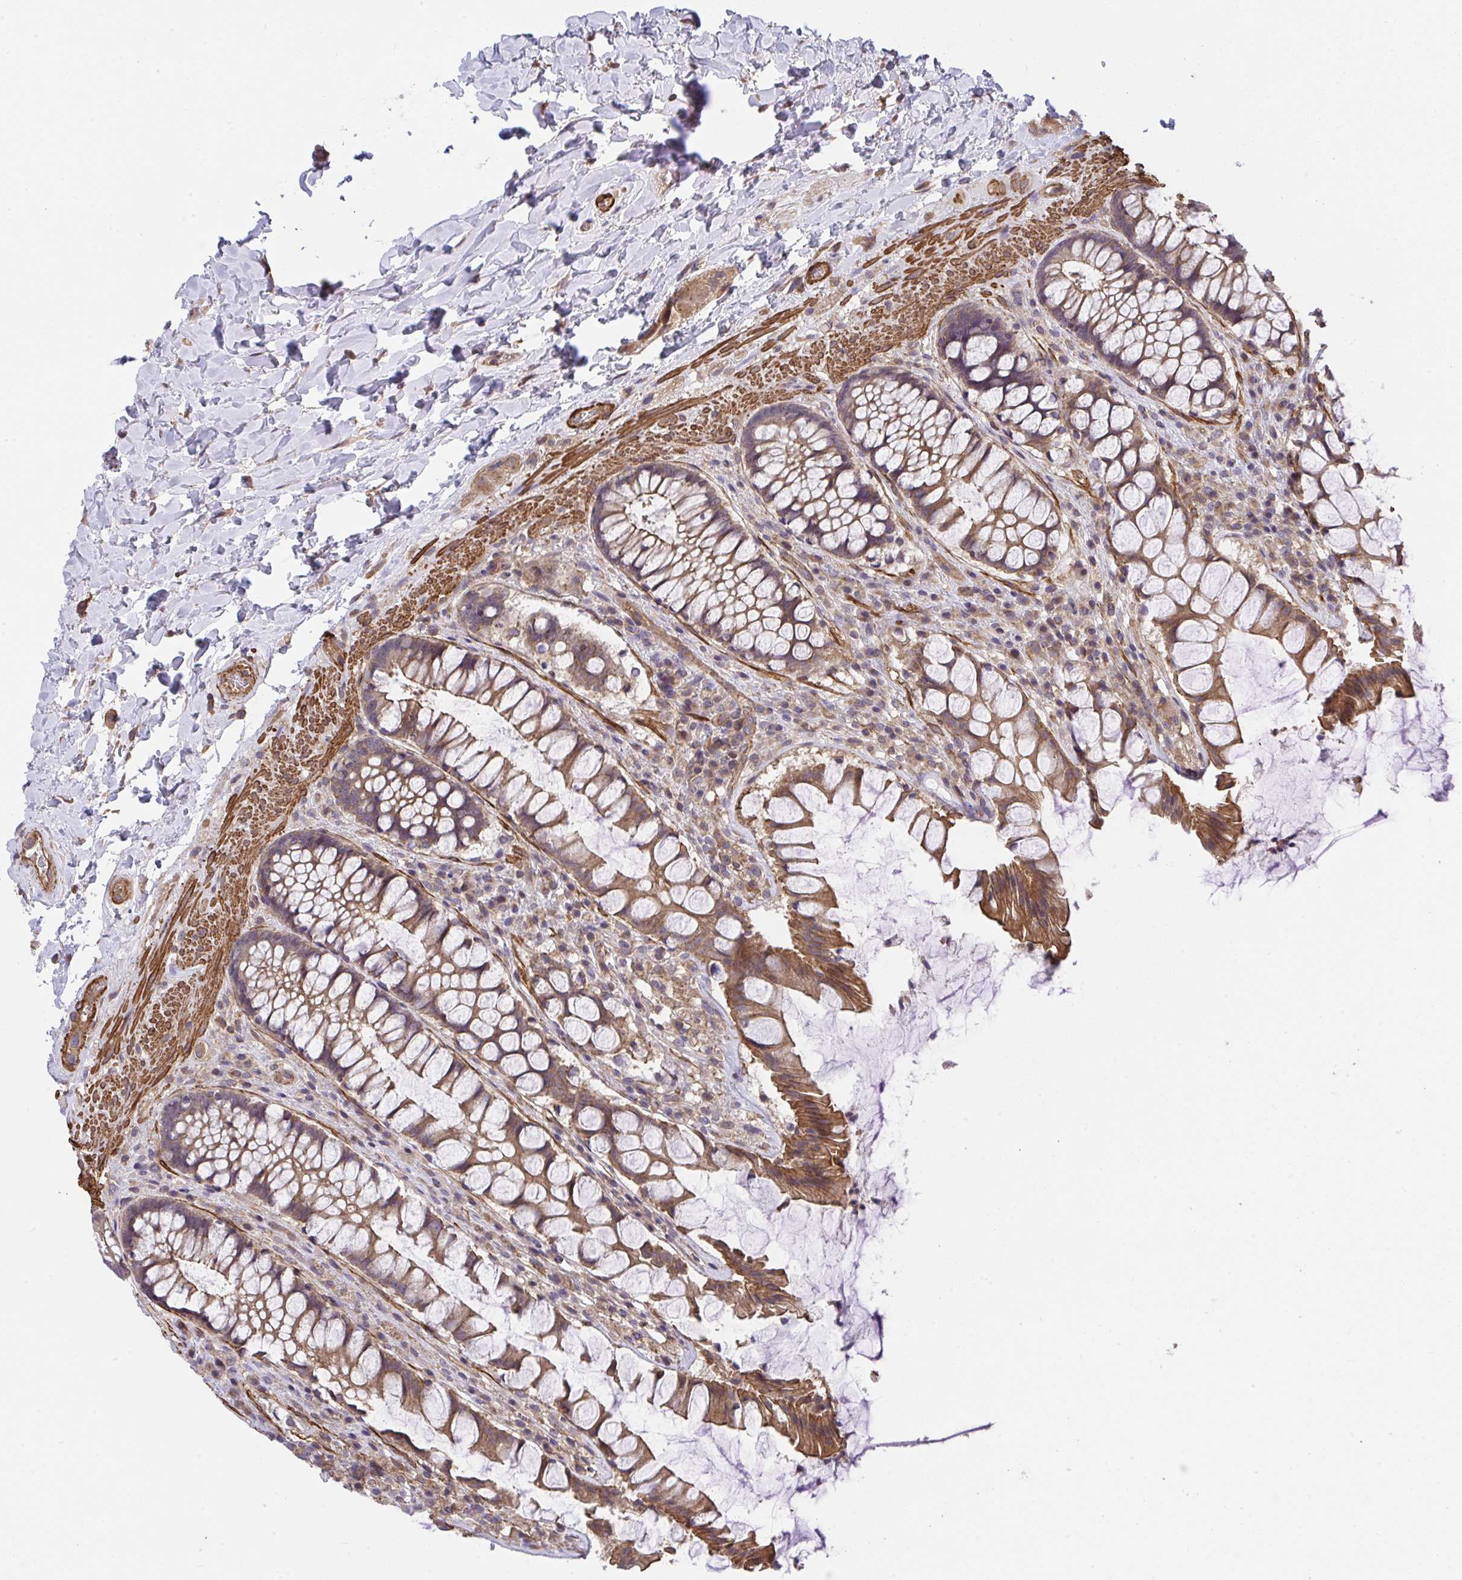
{"staining": {"intensity": "moderate", "quantity": ">75%", "location": "cytoplasmic/membranous"}, "tissue": "rectum", "cell_type": "Glandular cells", "image_type": "normal", "snomed": [{"axis": "morphology", "description": "Normal tissue, NOS"}, {"axis": "topography", "description": "Rectum"}], "caption": "This photomicrograph exhibits immunohistochemistry staining of benign human rectum, with medium moderate cytoplasmic/membranous expression in about >75% of glandular cells.", "gene": "ZNF696", "patient": {"sex": "female", "age": 58}}